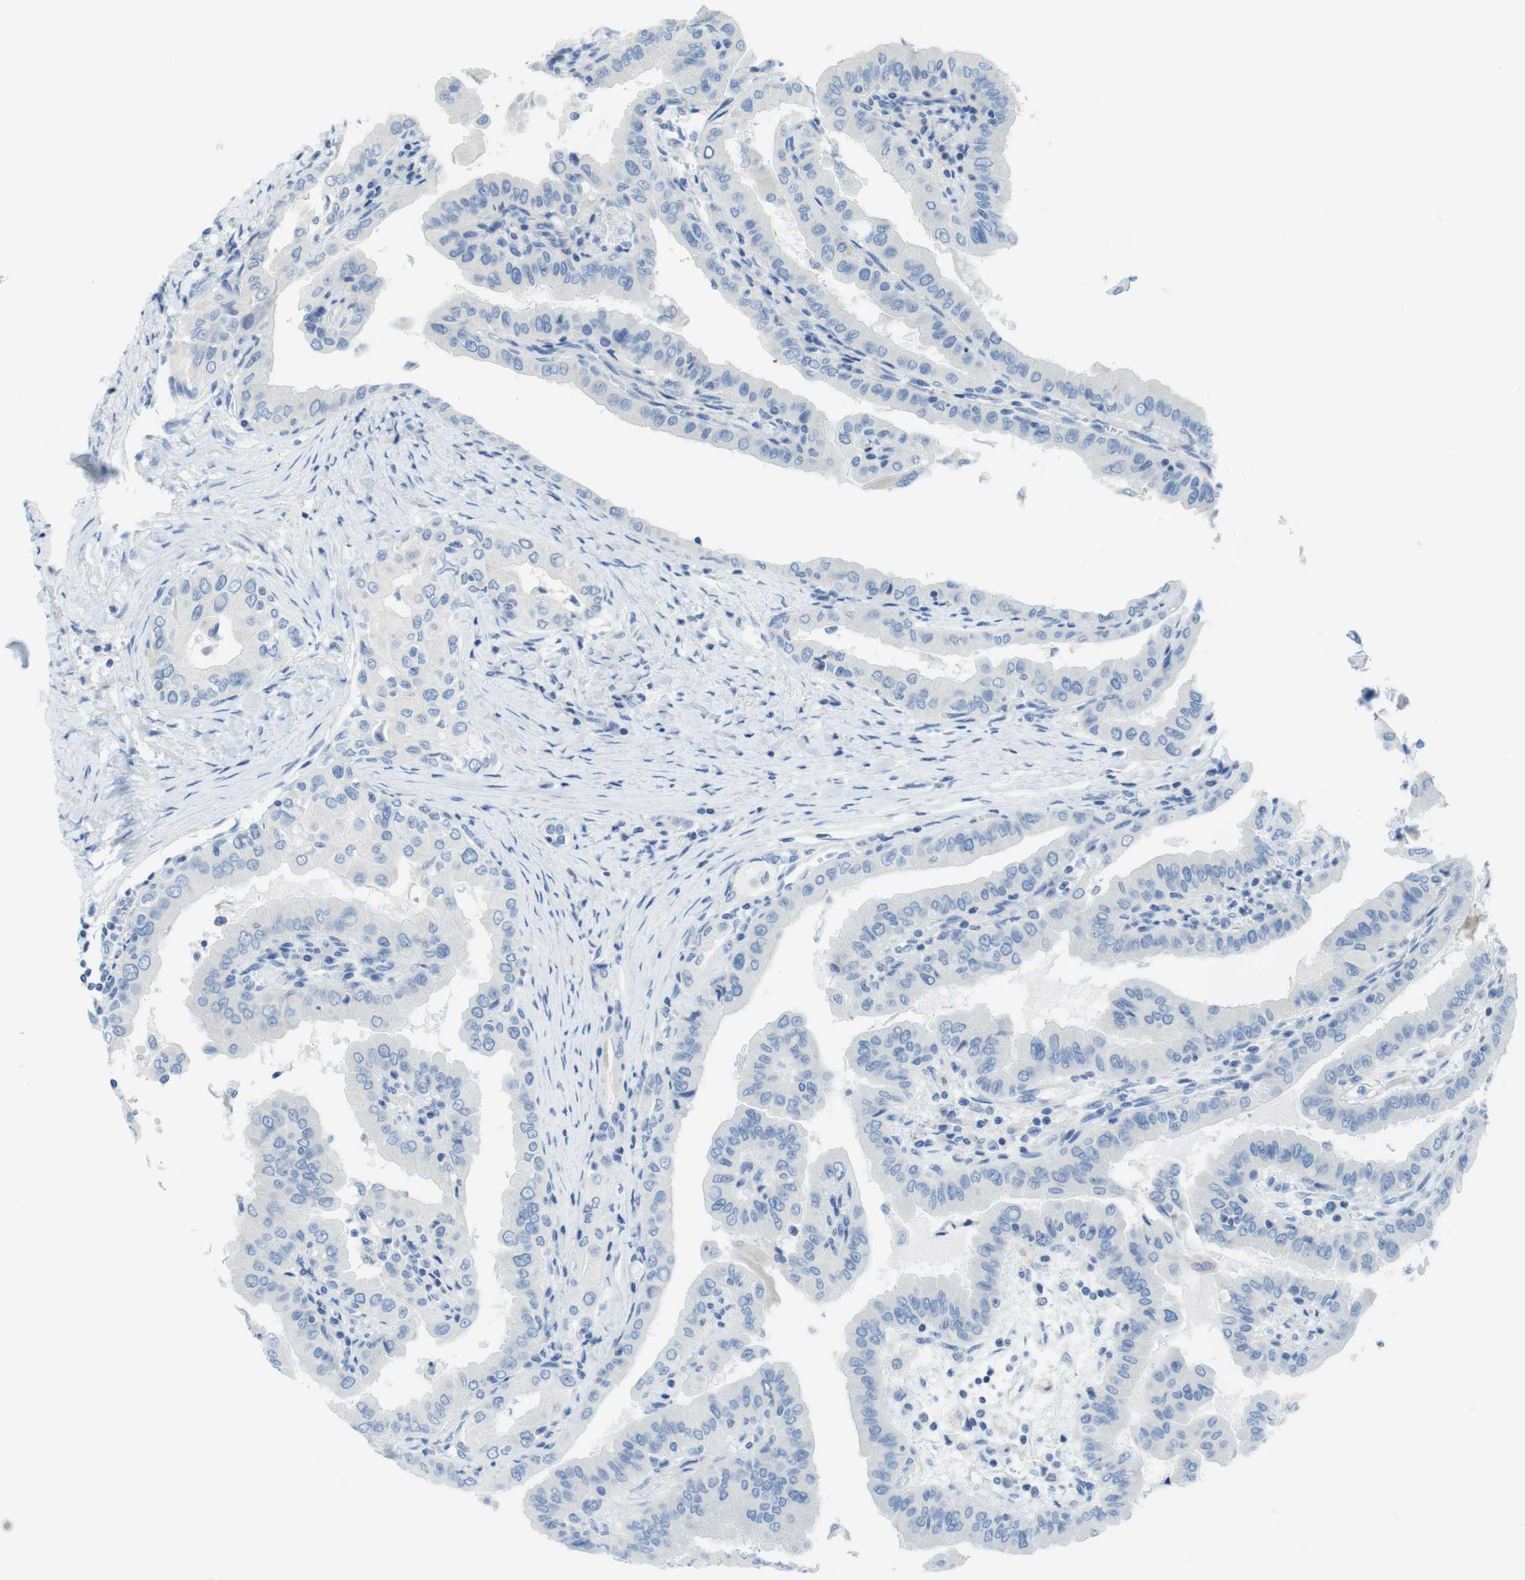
{"staining": {"intensity": "negative", "quantity": "none", "location": "none"}, "tissue": "thyroid cancer", "cell_type": "Tumor cells", "image_type": "cancer", "snomed": [{"axis": "morphology", "description": "Papillary adenocarcinoma, NOS"}, {"axis": "topography", "description": "Thyroid gland"}], "caption": "This is a histopathology image of immunohistochemistry (IHC) staining of thyroid cancer (papillary adenocarcinoma), which shows no expression in tumor cells. (Stains: DAB immunohistochemistry (IHC) with hematoxylin counter stain, Microscopy: brightfield microscopy at high magnification).", "gene": "ASIC5", "patient": {"sex": "male", "age": 33}}